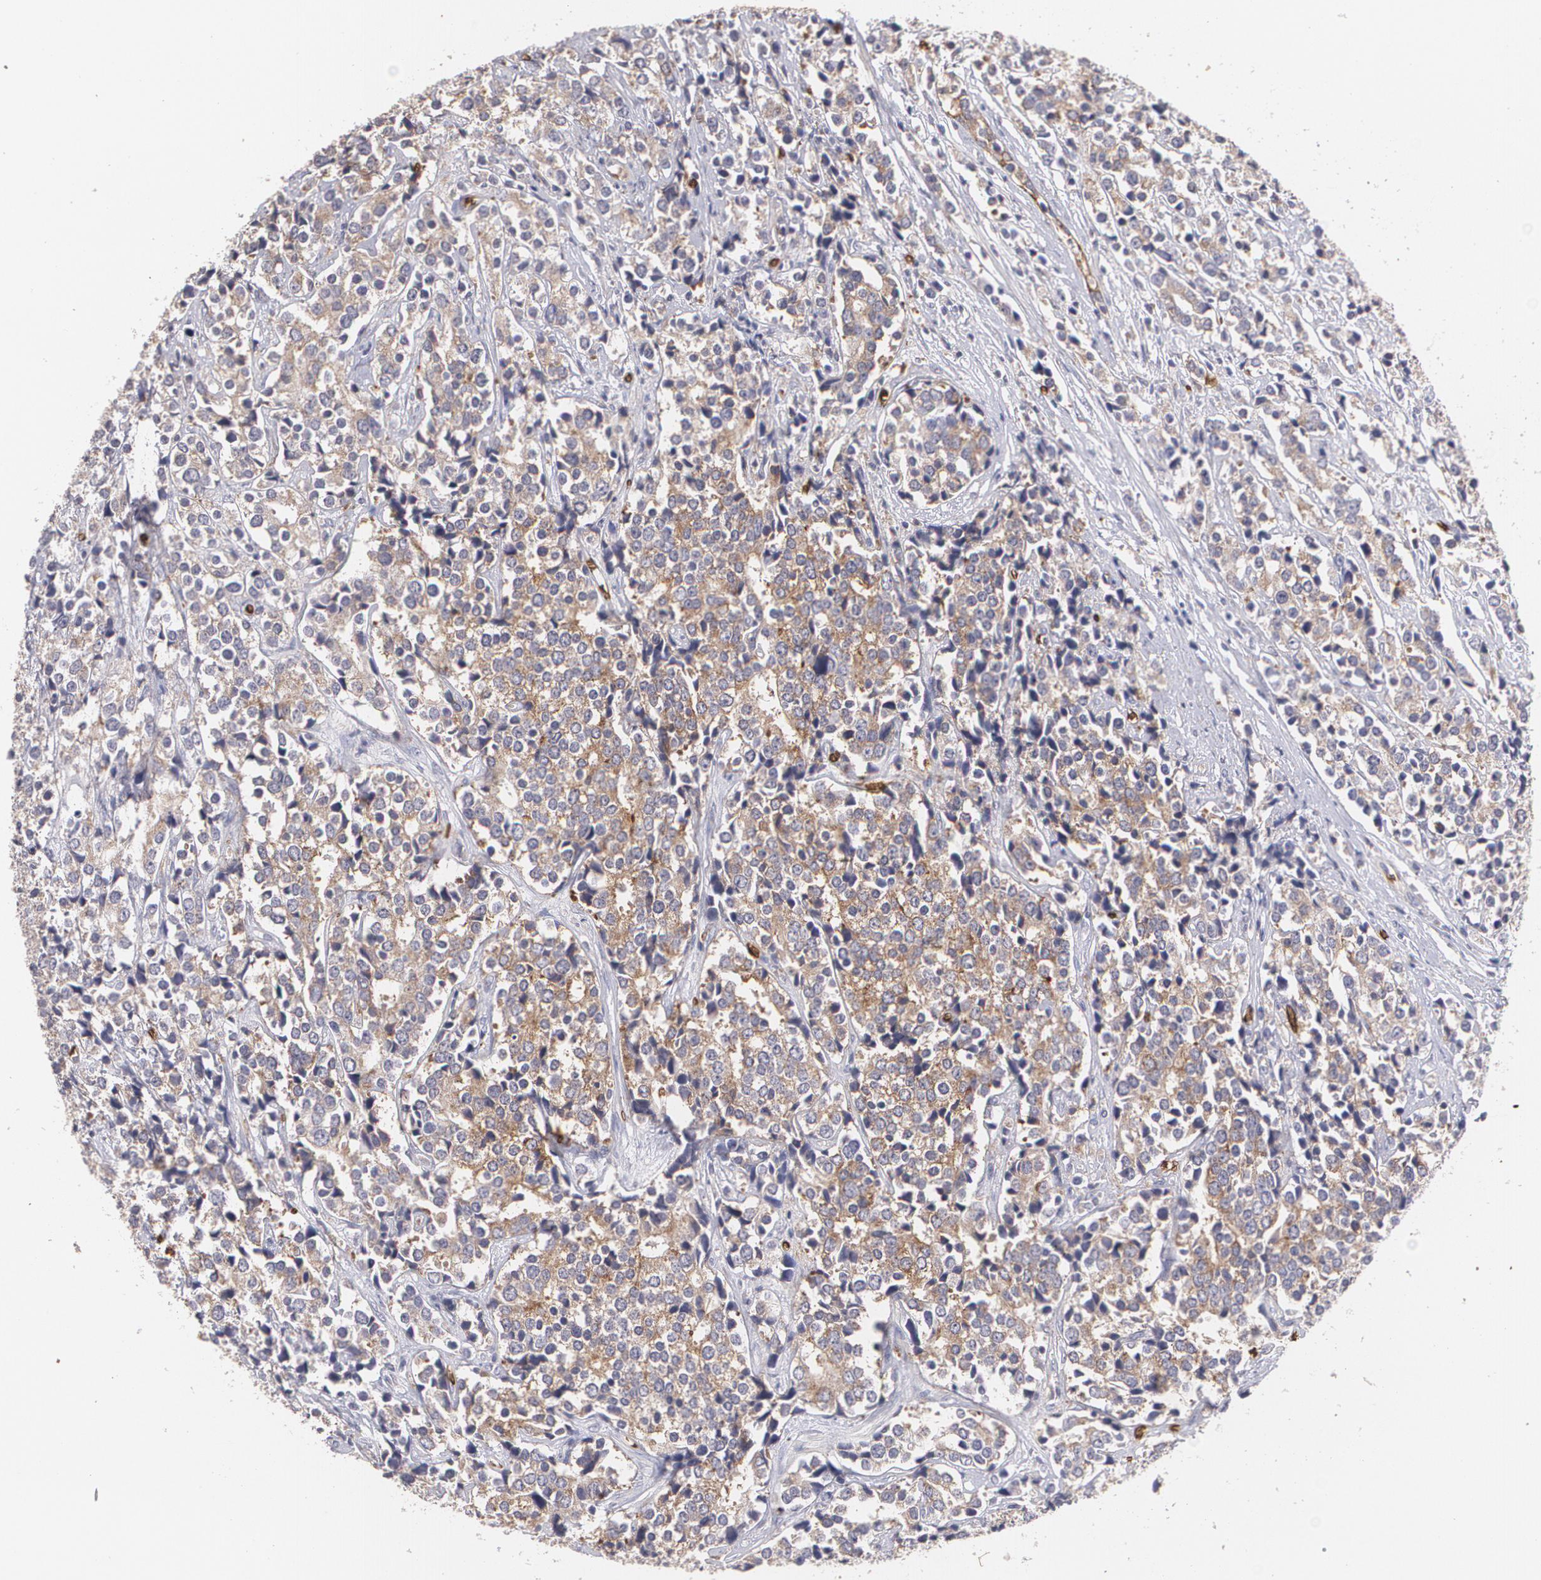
{"staining": {"intensity": "moderate", "quantity": ">75%", "location": "cytoplasmic/membranous"}, "tissue": "prostate cancer", "cell_type": "Tumor cells", "image_type": "cancer", "snomed": [{"axis": "morphology", "description": "Adenocarcinoma, High grade"}, {"axis": "topography", "description": "Prostate"}], "caption": "DAB immunohistochemical staining of human high-grade adenocarcinoma (prostate) demonstrates moderate cytoplasmic/membranous protein positivity in about >75% of tumor cells.", "gene": "SLC2A1", "patient": {"sex": "male", "age": 71}}